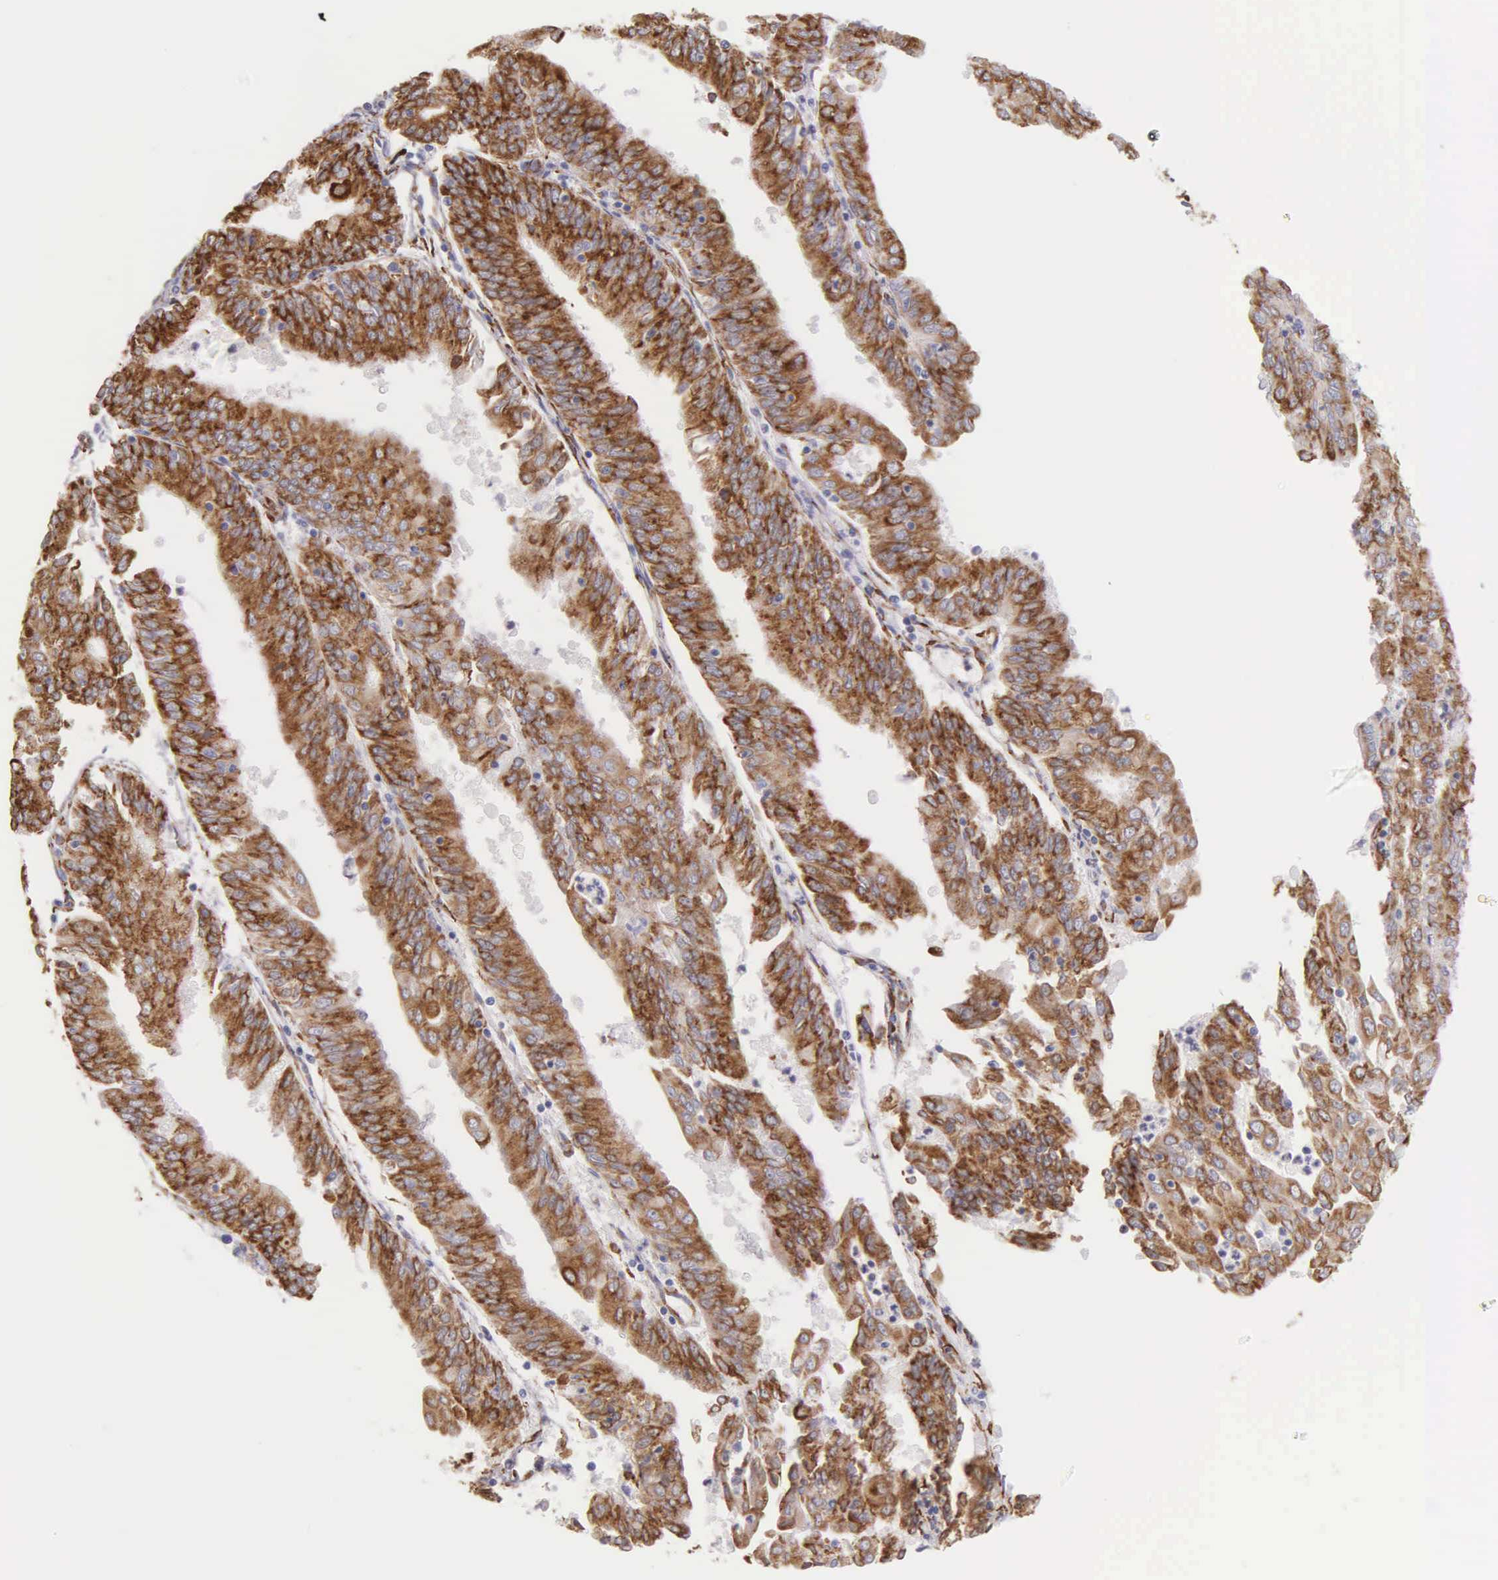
{"staining": {"intensity": "strong", "quantity": ">75%", "location": "cytoplasmic/membranous"}, "tissue": "endometrial cancer", "cell_type": "Tumor cells", "image_type": "cancer", "snomed": [{"axis": "morphology", "description": "Adenocarcinoma, NOS"}, {"axis": "topography", "description": "Endometrium"}], "caption": "About >75% of tumor cells in endometrial cancer display strong cytoplasmic/membranous protein staining as visualized by brown immunohistochemical staining.", "gene": "CKAP4", "patient": {"sex": "female", "age": 79}}